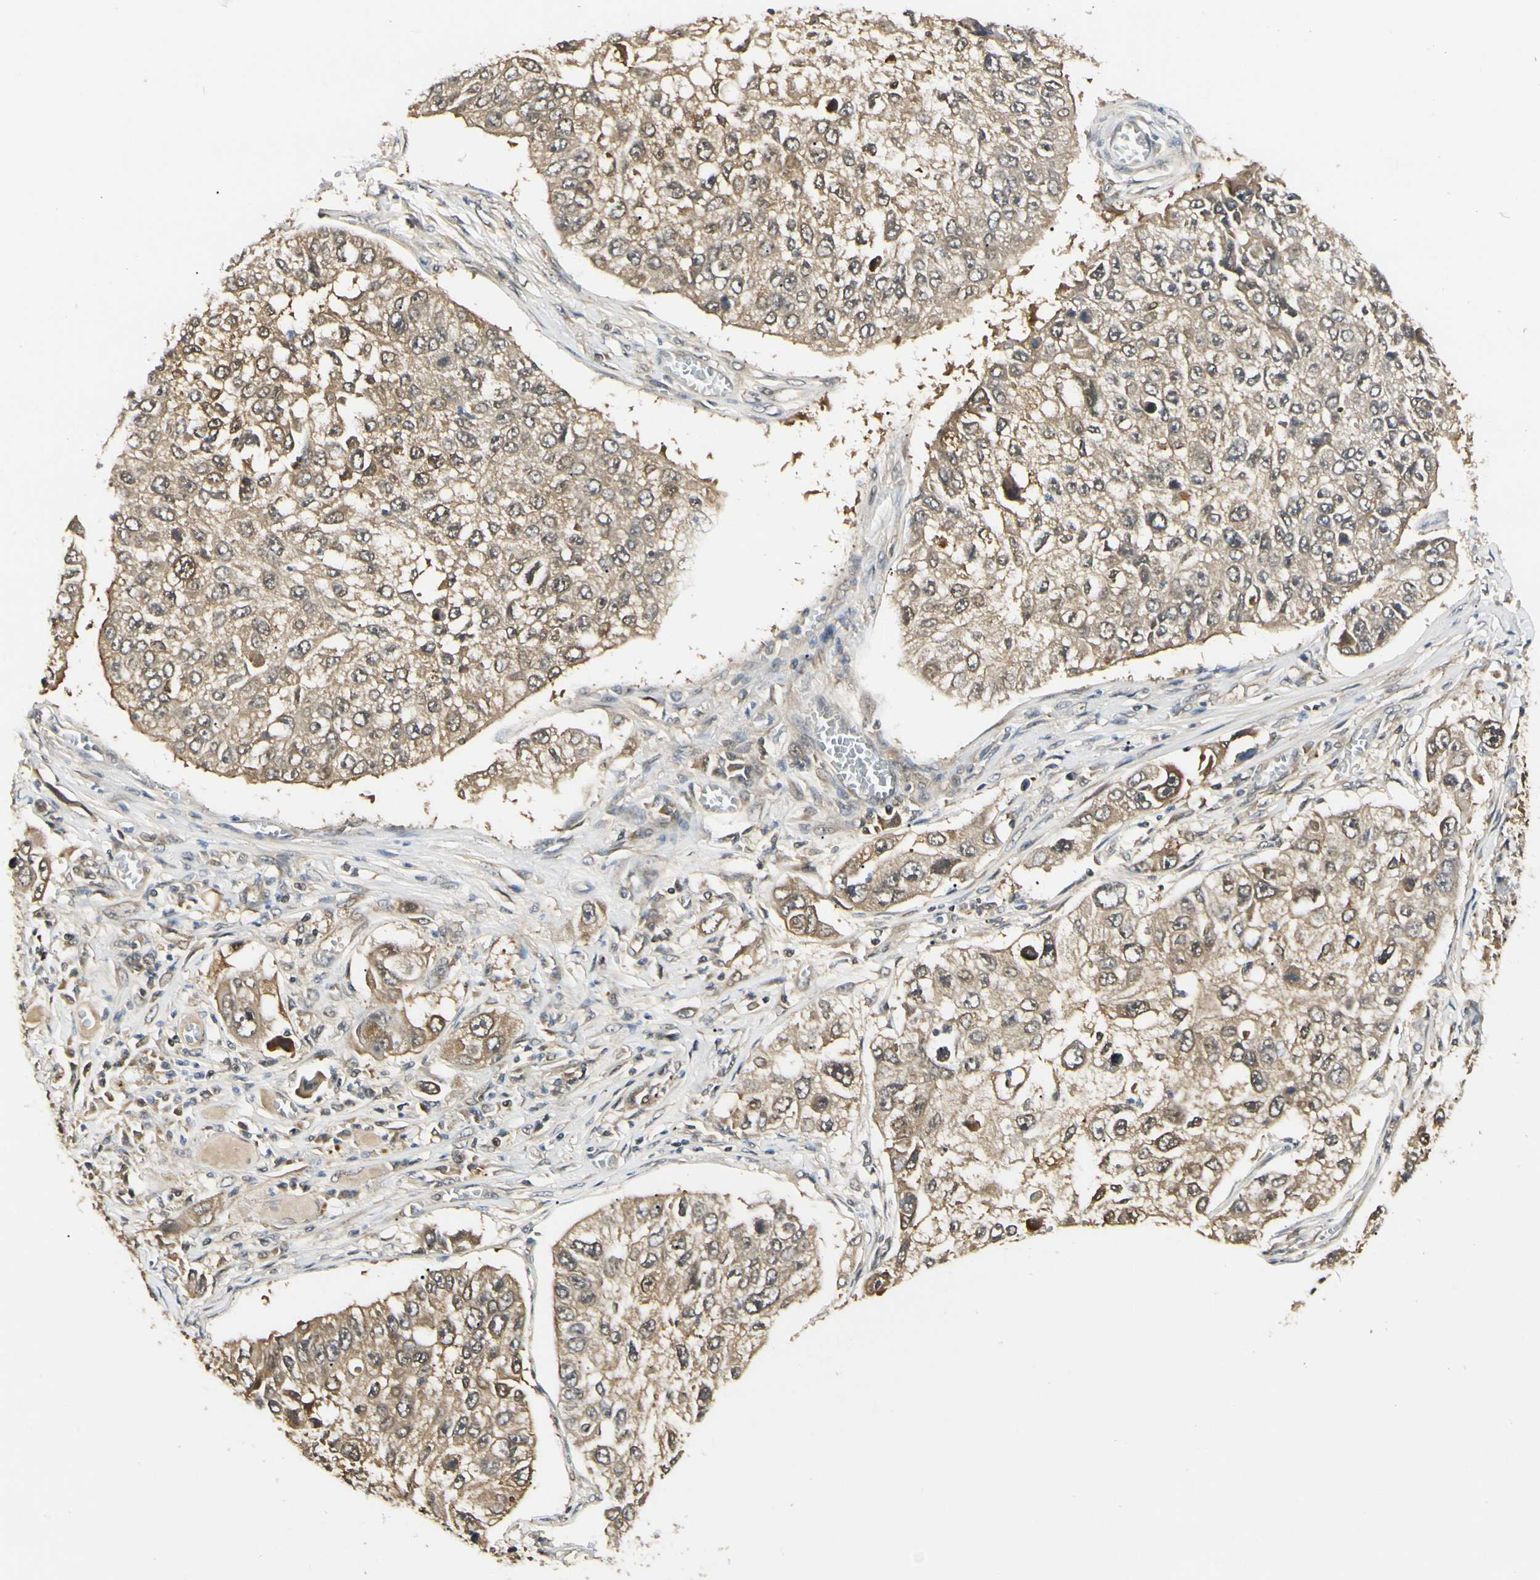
{"staining": {"intensity": "weak", "quantity": ">75%", "location": "cytoplasmic/membranous,nuclear"}, "tissue": "lung cancer", "cell_type": "Tumor cells", "image_type": "cancer", "snomed": [{"axis": "morphology", "description": "Squamous cell carcinoma, NOS"}, {"axis": "topography", "description": "Lung"}], "caption": "Tumor cells reveal low levels of weak cytoplasmic/membranous and nuclear staining in about >75% of cells in squamous cell carcinoma (lung). (DAB (3,3'-diaminobenzidine) IHC with brightfield microscopy, high magnification).", "gene": "UBE2Z", "patient": {"sex": "male", "age": 71}}